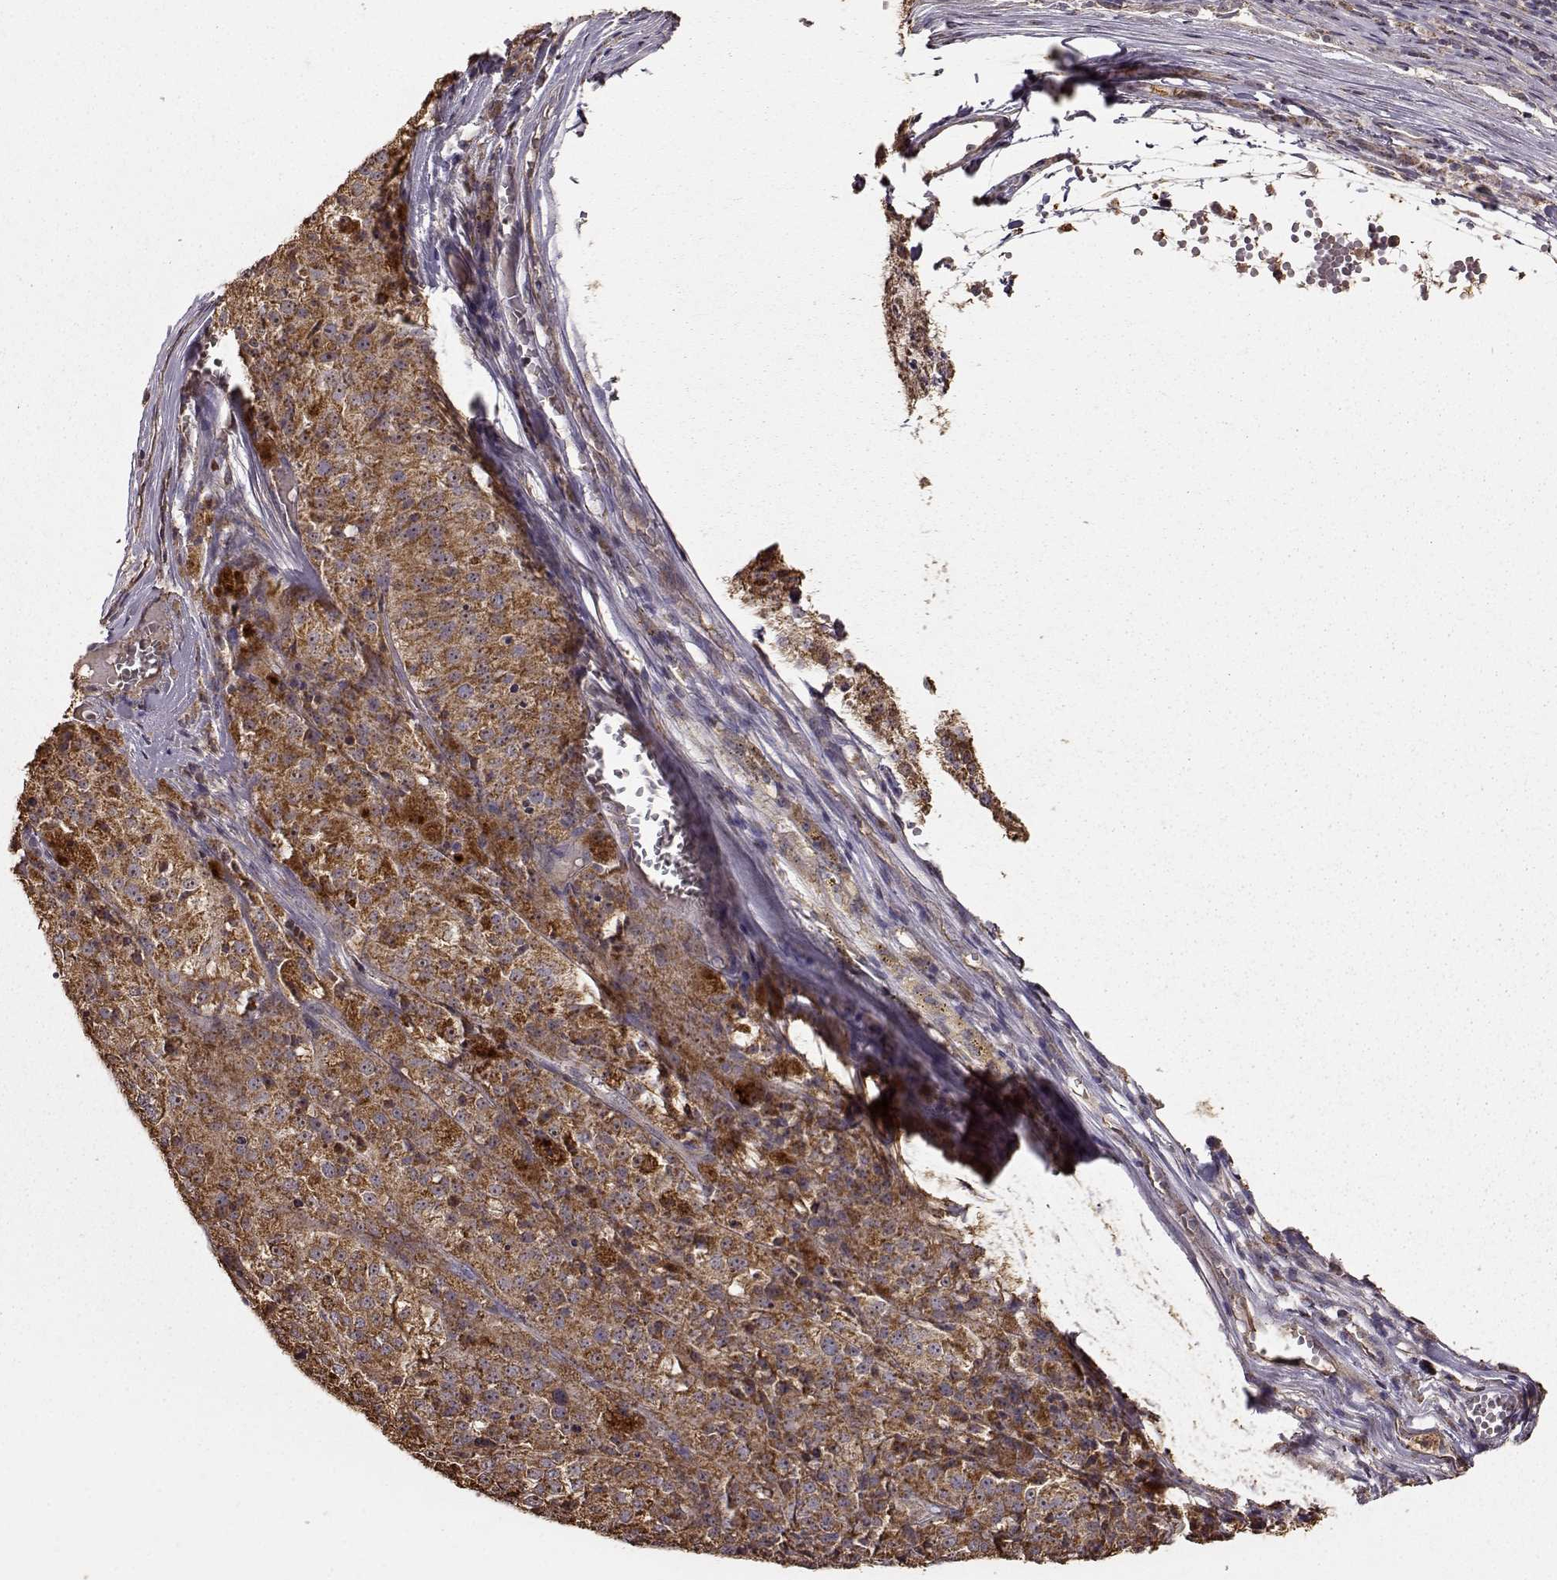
{"staining": {"intensity": "strong", "quantity": ">75%", "location": "cytoplasmic/membranous"}, "tissue": "melanoma", "cell_type": "Tumor cells", "image_type": "cancer", "snomed": [{"axis": "morphology", "description": "Malignant melanoma, Metastatic site"}, {"axis": "topography", "description": "Lymph node"}], "caption": "DAB immunohistochemical staining of melanoma exhibits strong cytoplasmic/membranous protein expression in approximately >75% of tumor cells. (IHC, brightfield microscopy, high magnification).", "gene": "PTGES2", "patient": {"sex": "female", "age": 64}}